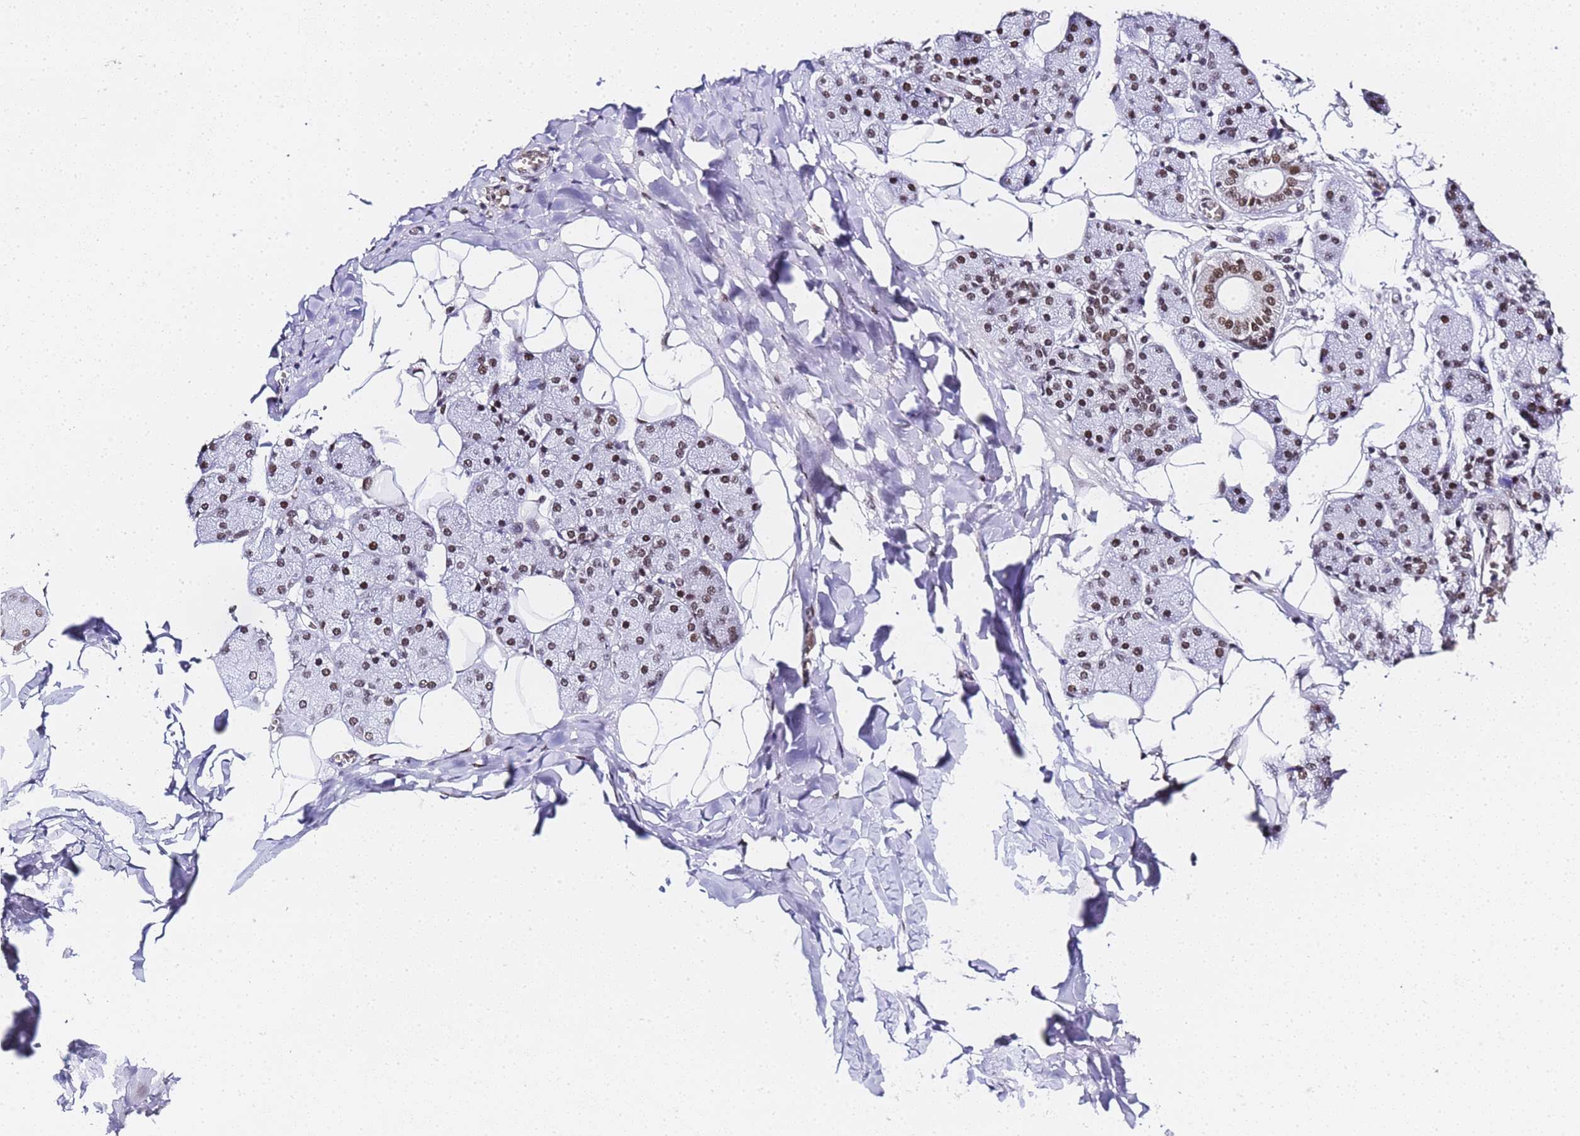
{"staining": {"intensity": "moderate", "quantity": ">75%", "location": "nuclear"}, "tissue": "salivary gland", "cell_type": "Glandular cells", "image_type": "normal", "snomed": [{"axis": "morphology", "description": "Normal tissue, NOS"}, {"axis": "topography", "description": "Salivary gland"}], "caption": "Salivary gland stained with DAB IHC exhibits medium levels of moderate nuclear positivity in about >75% of glandular cells.", "gene": "POLR1A", "patient": {"sex": "female", "age": 33}}